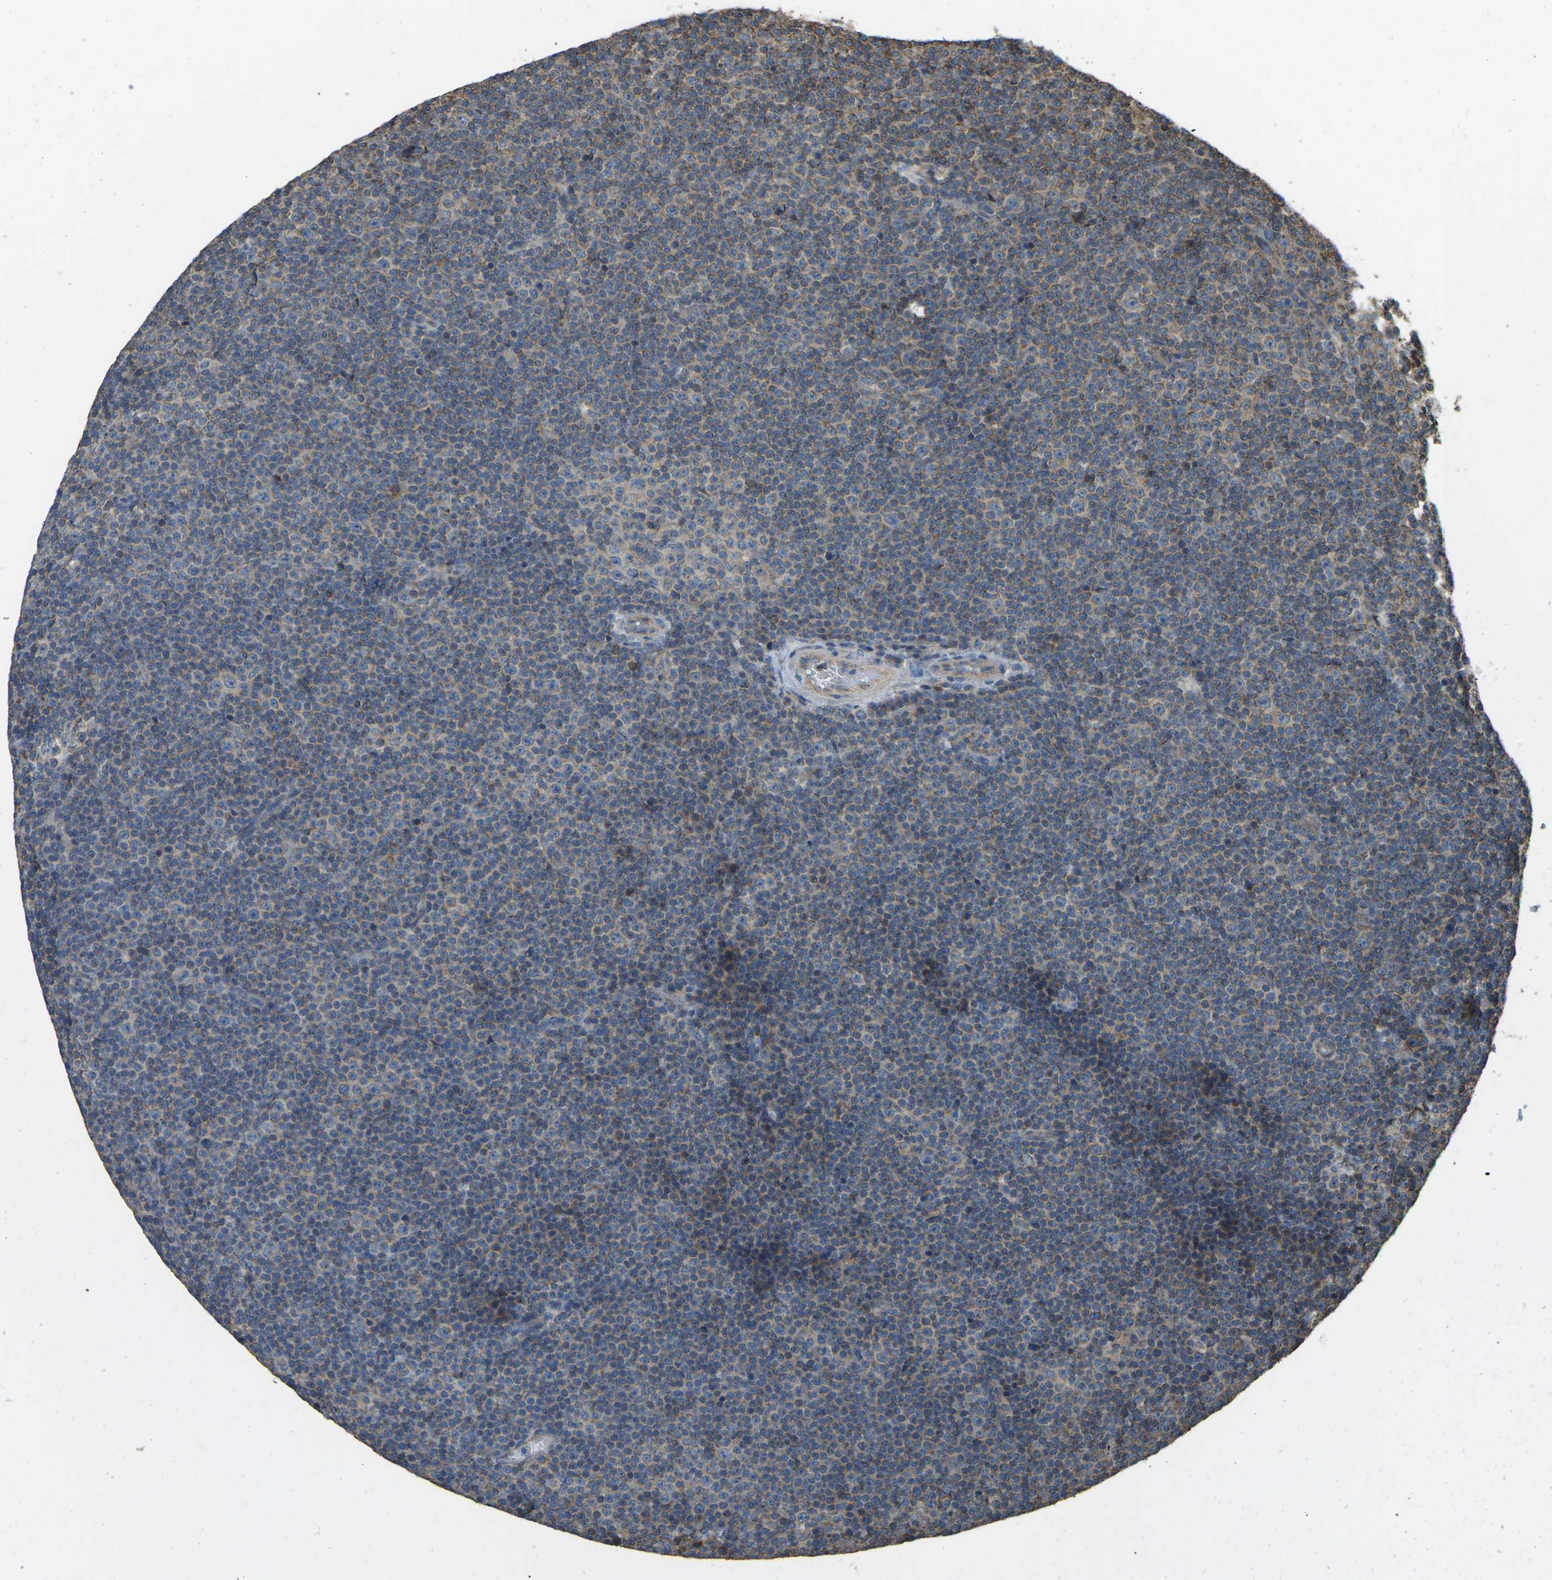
{"staining": {"intensity": "weak", "quantity": "25%-75%", "location": "cytoplasmic/membranous"}, "tissue": "lymphoma", "cell_type": "Tumor cells", "image_type": "cancer", "snomed": [{"axis": "morphology", "description": "Malignant lymphoma, non-Hodgkin's type, Low grade"}, {"axis": "topography", "description": "Lymph node"}], "caption": "Brown immunohistochemical staining in lymphoma shows weak cytoplasmic/membranous staining in approximately 25%-75% of tumor cells.", "gene": "GNG2", "patient": {"sex": "female", "age": 67}}